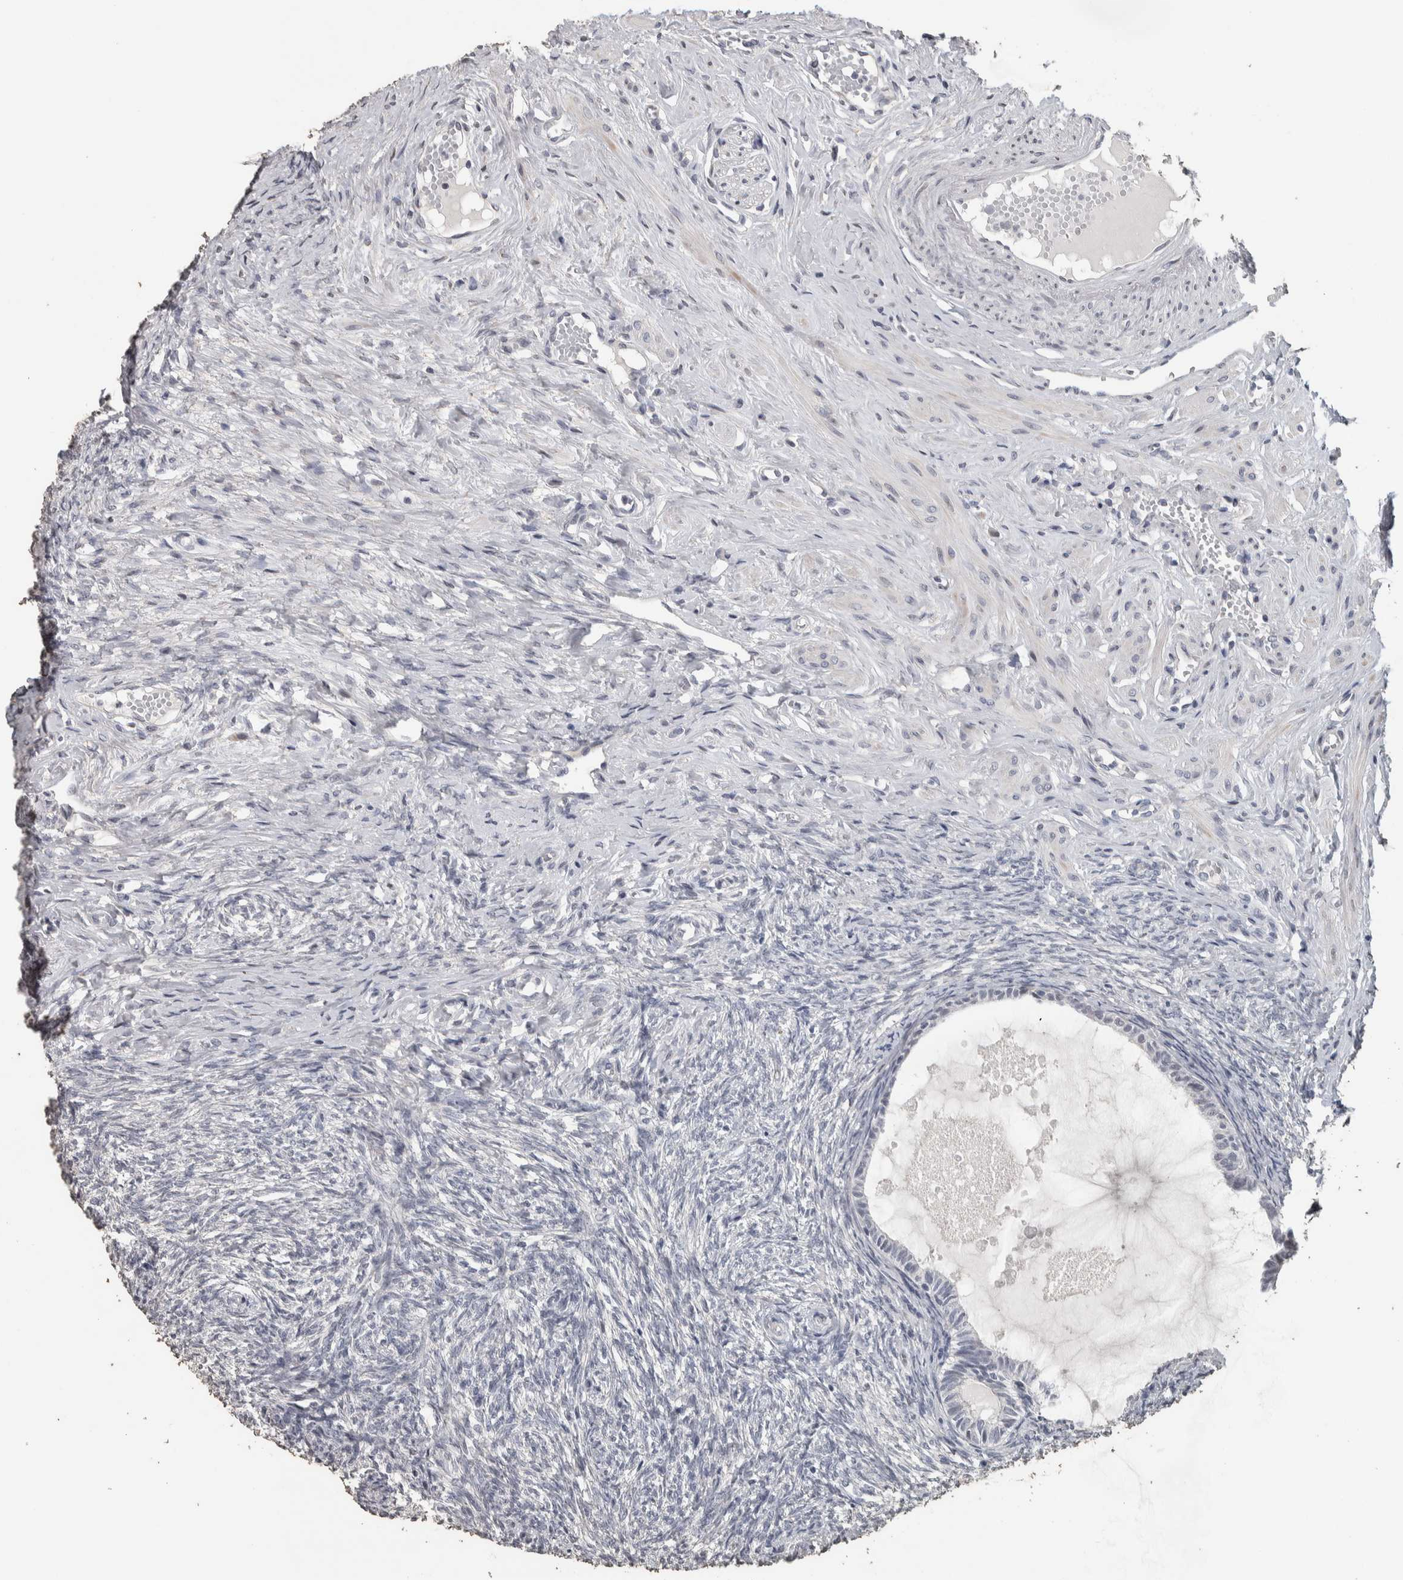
{"staining": {"intensity": "negative", "quantity": "none", "location": "none"}, "tissue": "ovary", "cell_type": "Ovarian stroma cells", "image_type": "normal", "snomed": [{"axis": "morphology", "description": "Normal tissue, NOS"}, {"axis": "topography", "description": "Ovary"}], "caption": "High power microscopy photomicrograph of an IHC image of benign ovary, revealing no significant staining in ovarian stroma cells. (DAB (3,3'-diaminobenzidine) IHC visualized using brightfield microscopy, high magnification).", "gene": "NECAB1", "patient": {"sex": "female", "age": 41}}